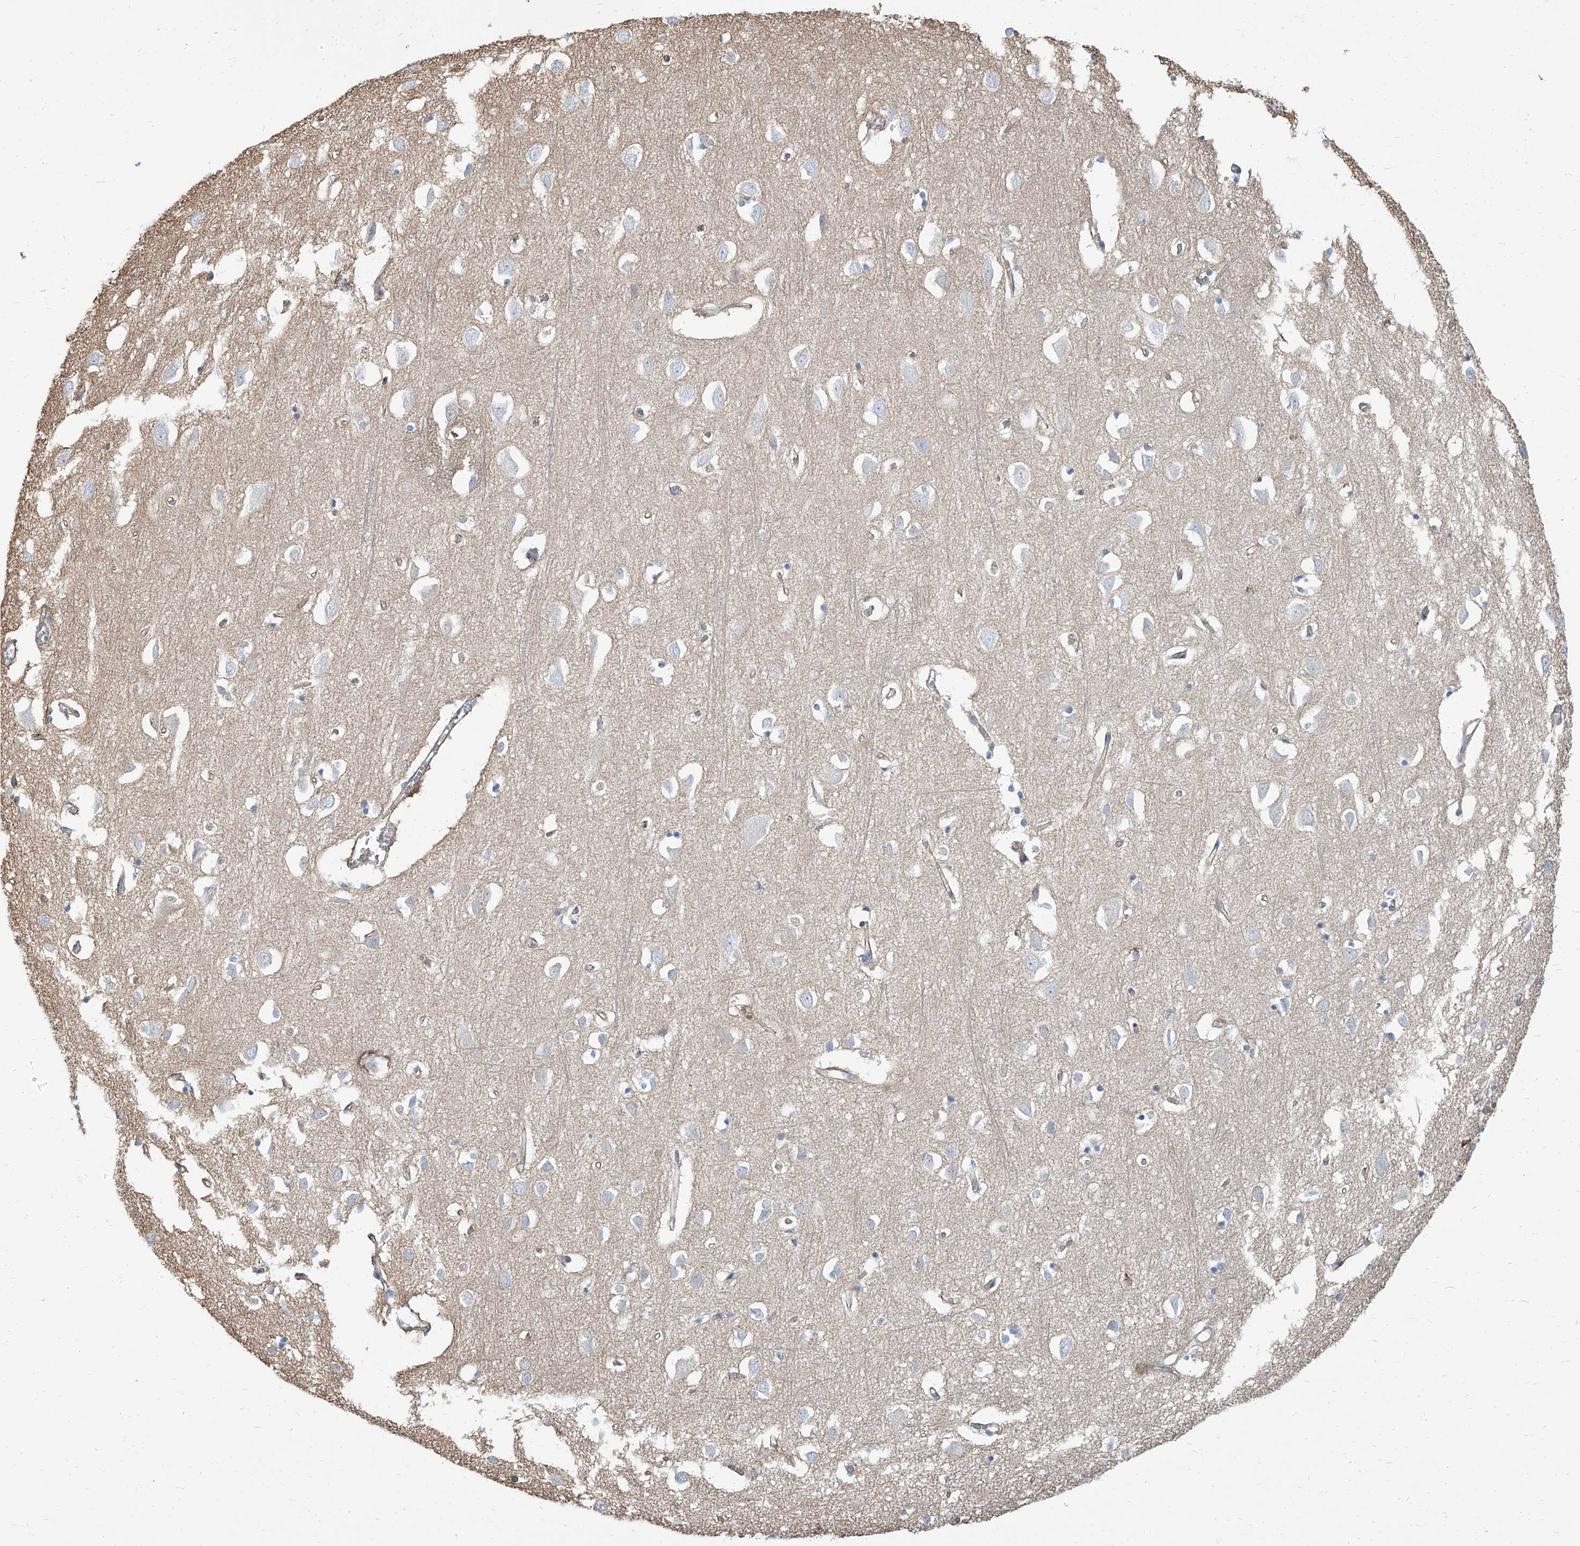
{"staining": {"intensity": "weak", "quantity": "25%-75%", "location": "cytoplasmic/membranous"}, "tissue": "cerebral cortex", "cell_type": "Endothelial cells", "image_type": "normal", "snomed": [{"axis": "morphology", "description": "Normal tissue, NOS"}, {"axis": "topography", "description": "Cerebral cortex"}], "caption": "An immunohistochemistry histopathology image of normal tissue is shown. Protein staining in brown shows weak cytoplasmic/membranous positivity in cerebral cortex within endothelial cells.", "gene": "TXLNB", "patient": {"sex": "female", "age": 64}}